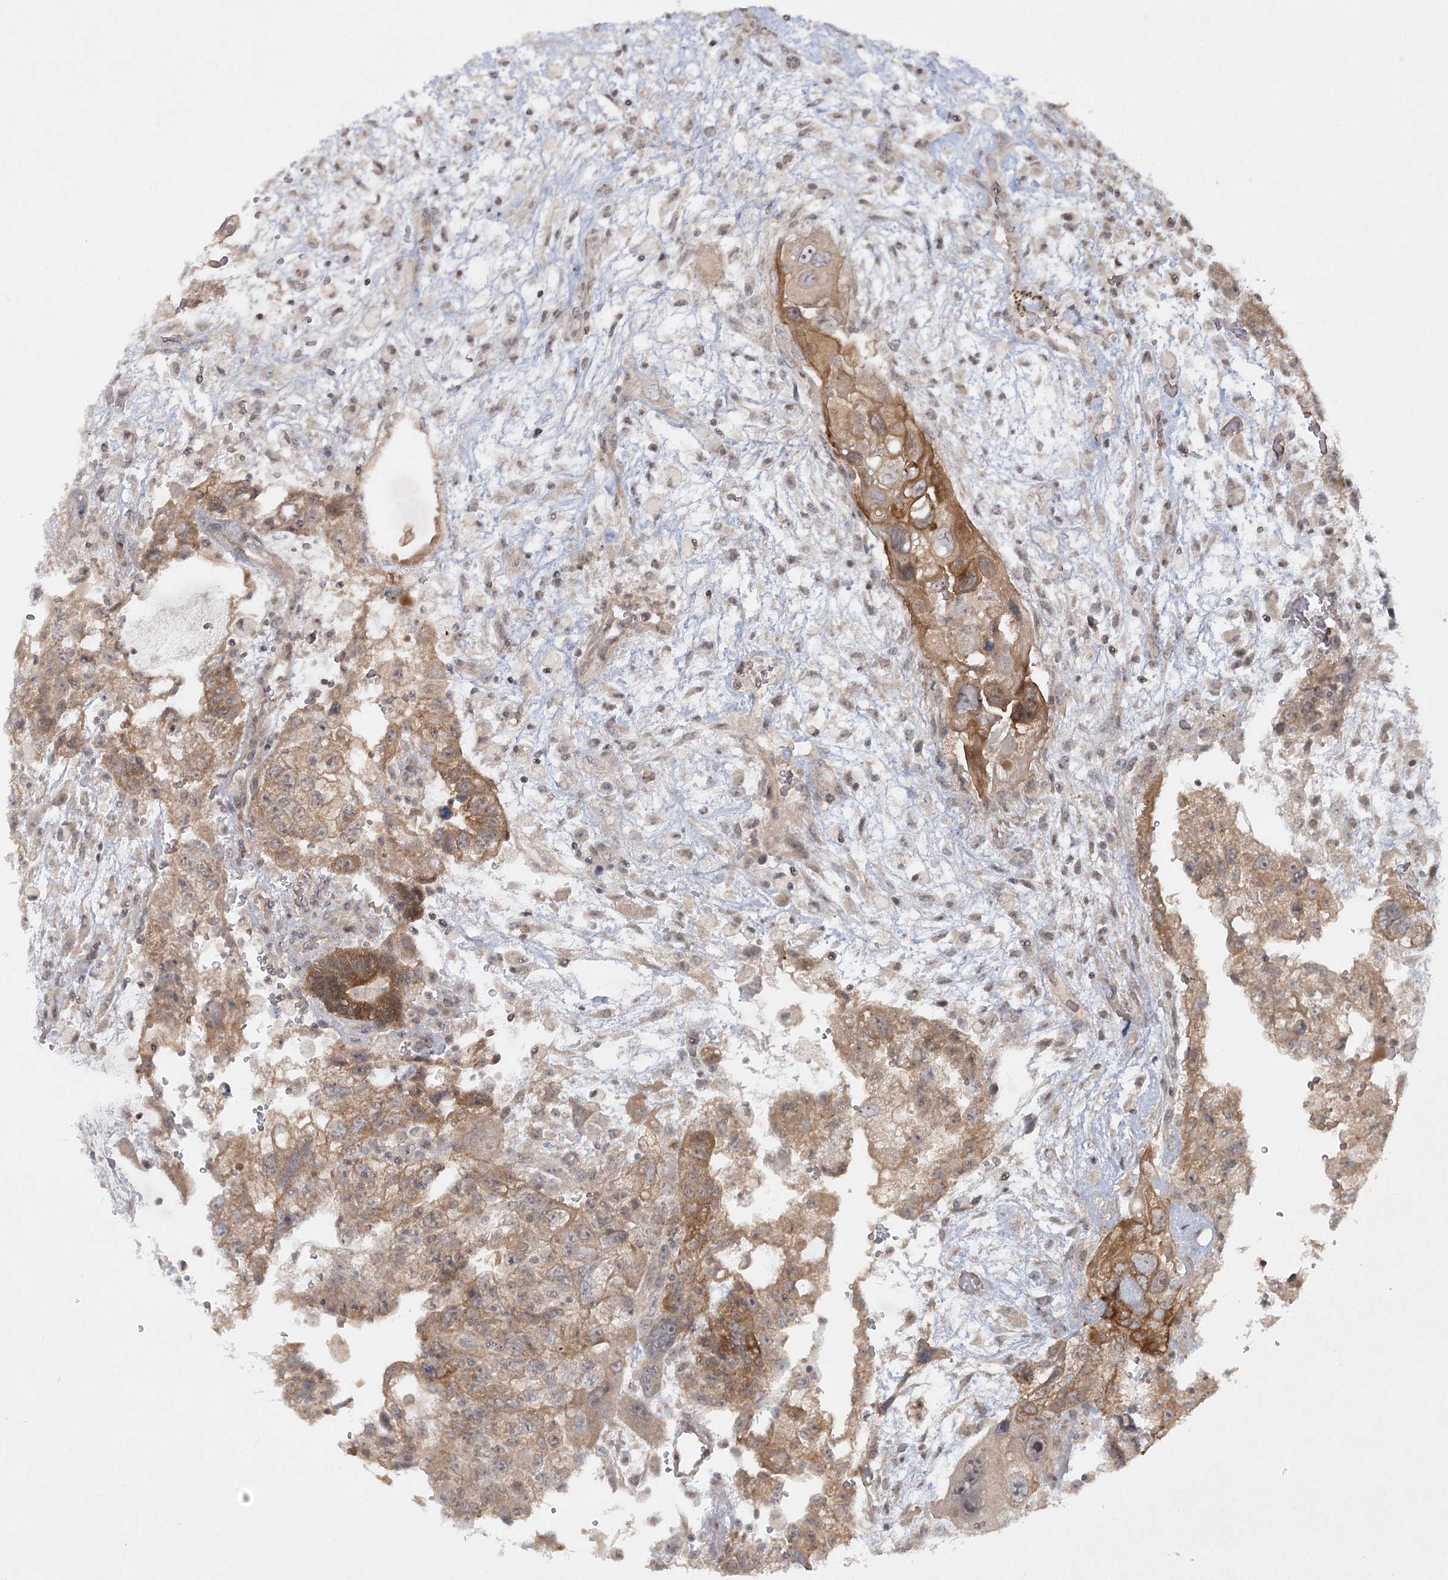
{"staining": {"intensity": "moderate", "quantity": ">75%", "location": "cytoplasmic/membranous"}, "tissue": "testis cancer", "cell_type": "Tumor cells", "image_type": "cancer", "snomed": [{"axis": "morphology", "description": "Carcinoma, Embryonal, NOS"}, {"axis": "topography", "description": "Testis"}], "caption": "IHC photomicrograph of human testis cancer stained for a protein (brown), which shows medium levels of moderate cytoplasmic/membranous expression in about >75% of tumor cells.", "gene": "SH2D3A", "patient": {"sex": "male", "age": 36}}